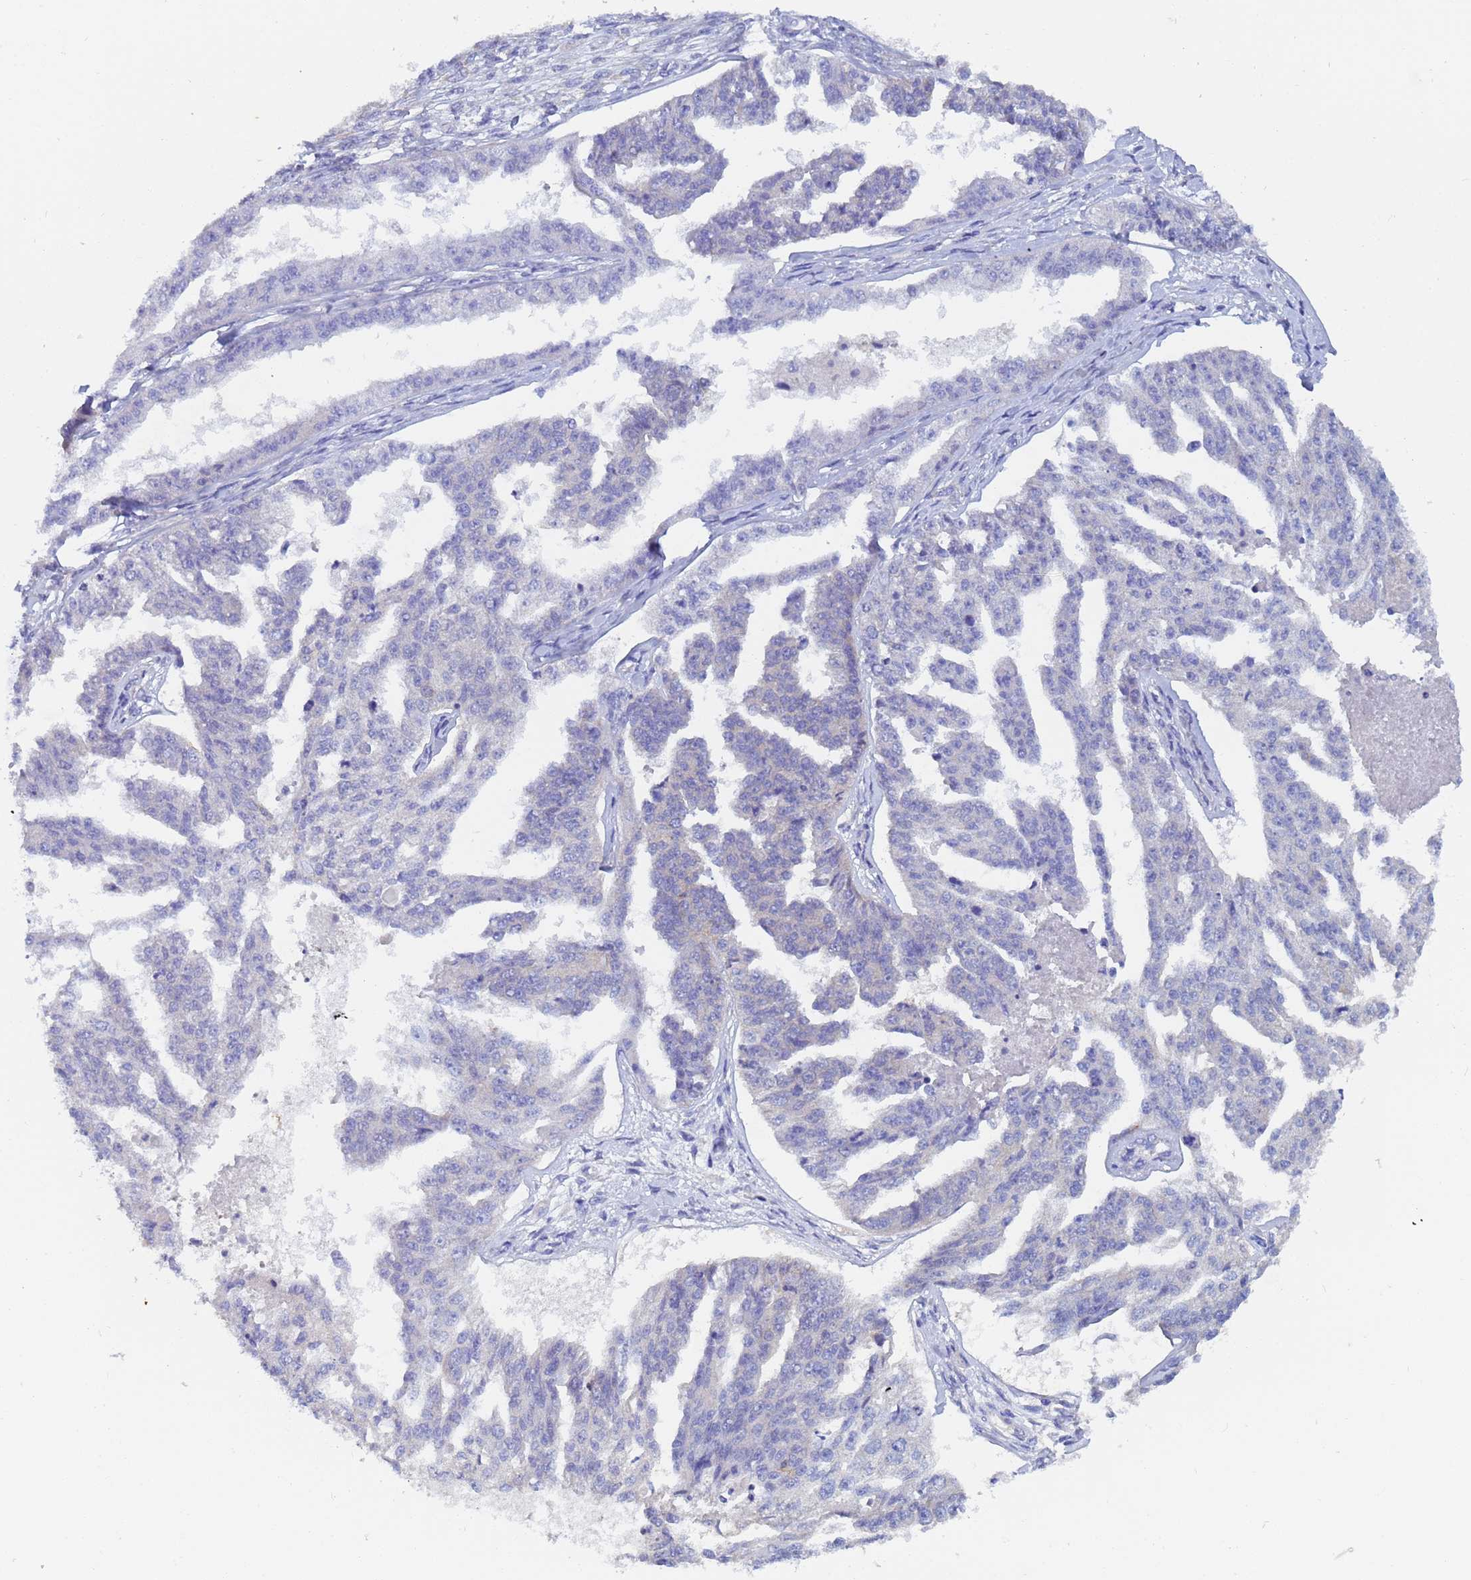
{"staining": {"intensity": "negative", "quantity": "none", "location": "none"}, "tissue": "ovarian cancer", "cell_type": "Tumor cells", "image_type": "cancer", "snomed": [{"axis": "morphology", "description": "Cystadenocarcinoma, serous, NOS"}, {"axis": "topography", "description": "Ovary"}], "caption": "Immunohistochemistry histopathology image of neoplastic tissue: ovarian cancer (serous cystadenocarcinoma) stained with DAB shows no significant protein staining in tumor cells. Nuclei are stained in blue.", "gene": "UBE2O", "patient": {"sex": "female", "age": 58}}